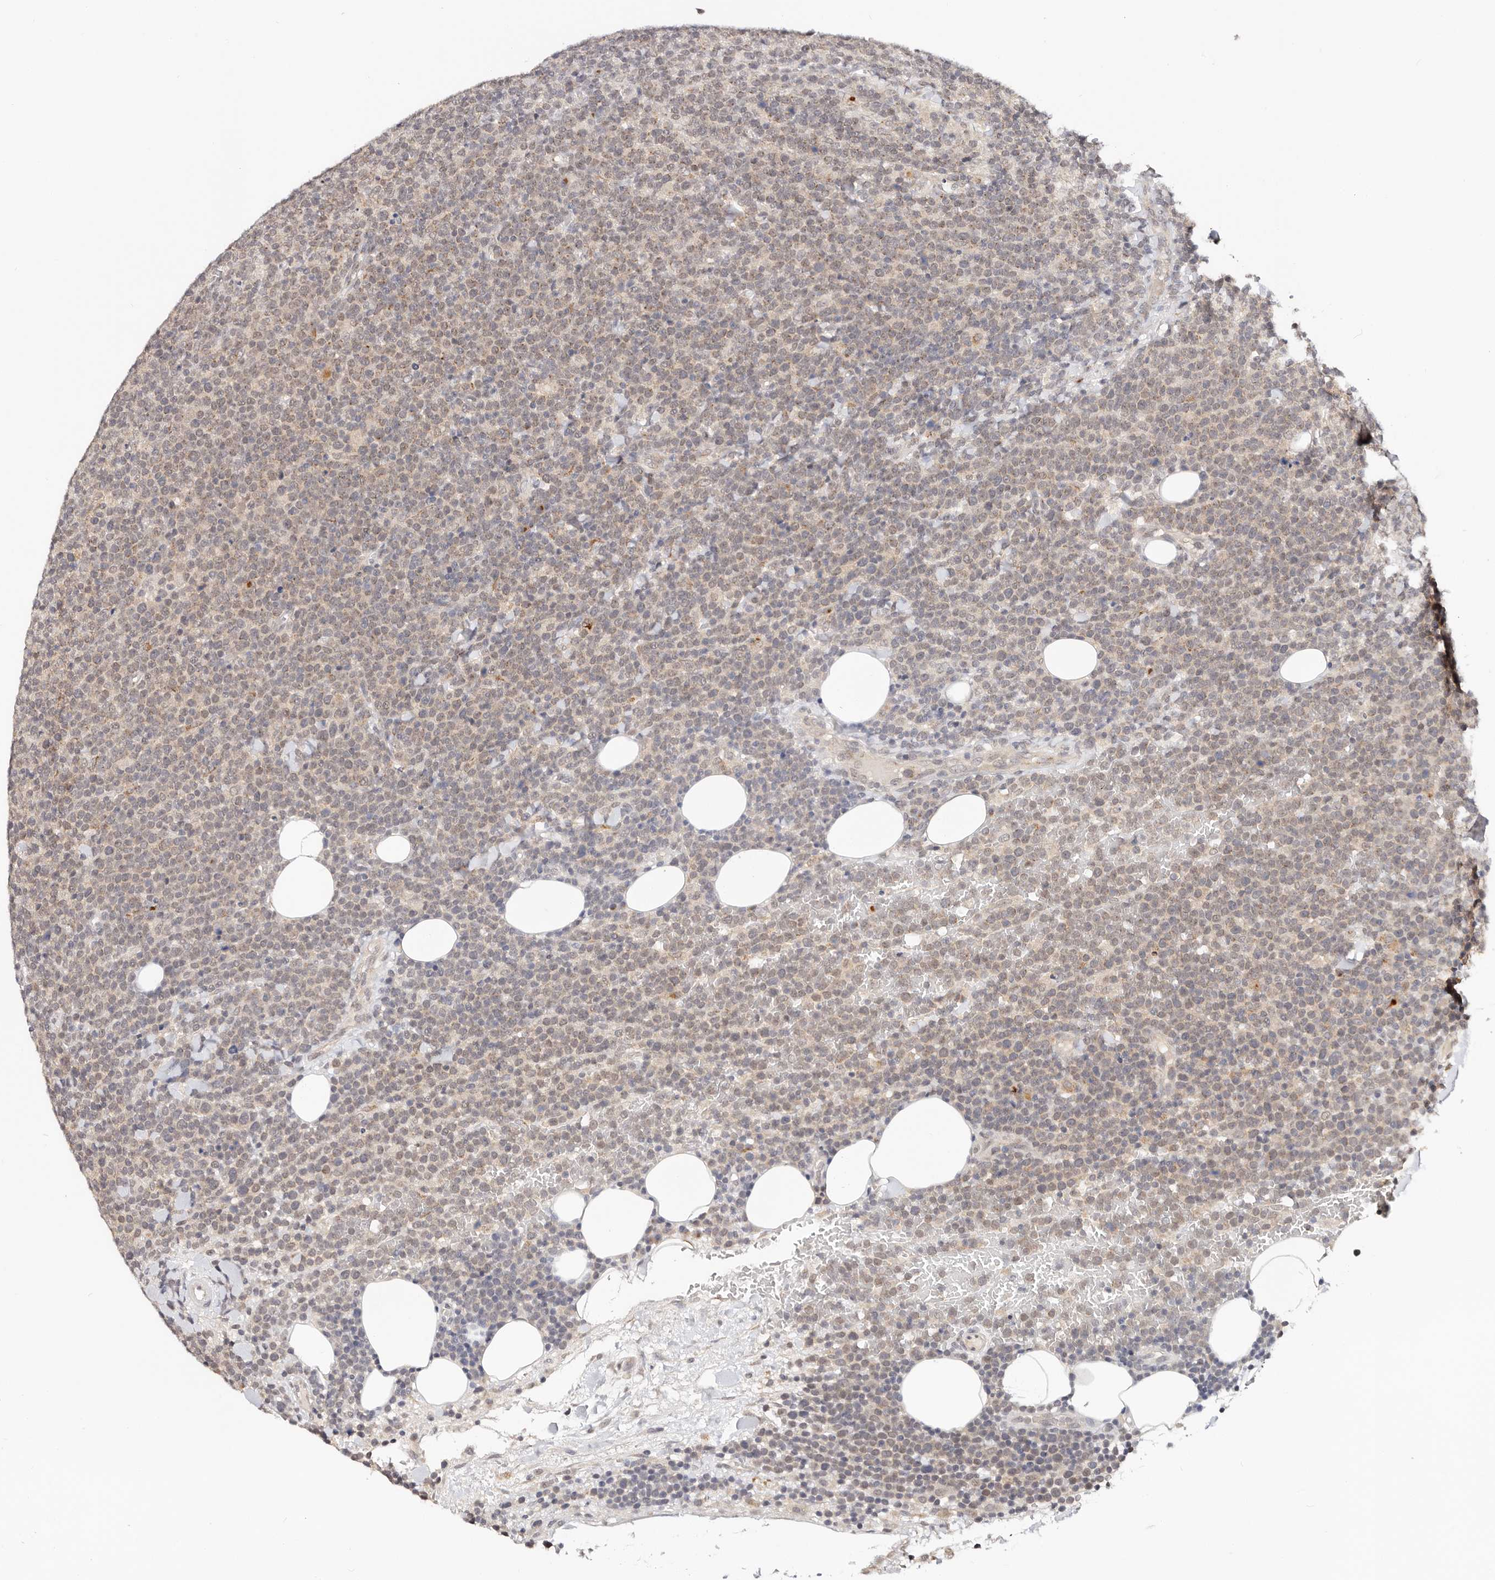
{"staining": {"intensity": "weak", "quantity": "25%-75%", "location": "cytoplasmic/membranous"}, "tissue": "lymphoma", "cell_type": "Tumor cells", "image_type": "cancer", "snomed": [{"axis": "morphology", "description": "Malignant lymphoma, non-Hodgkin's type, High grade"}, {"axis": "topography", "description": "Lymph node"}], "caption": "IHC micrograph of neoplastic tissue: malignant lymphoma, non-Hodgkin's type (high-grade) stained using immunohistochemistry shows low levels of weak protein expression localized specifically in the cytoplasmic/membranous of tumor cells, appearing as a cytoplasmic/membranous brown color.", "gene": "VIPAS39", "patient": {"sex": "male", "age": 61}}